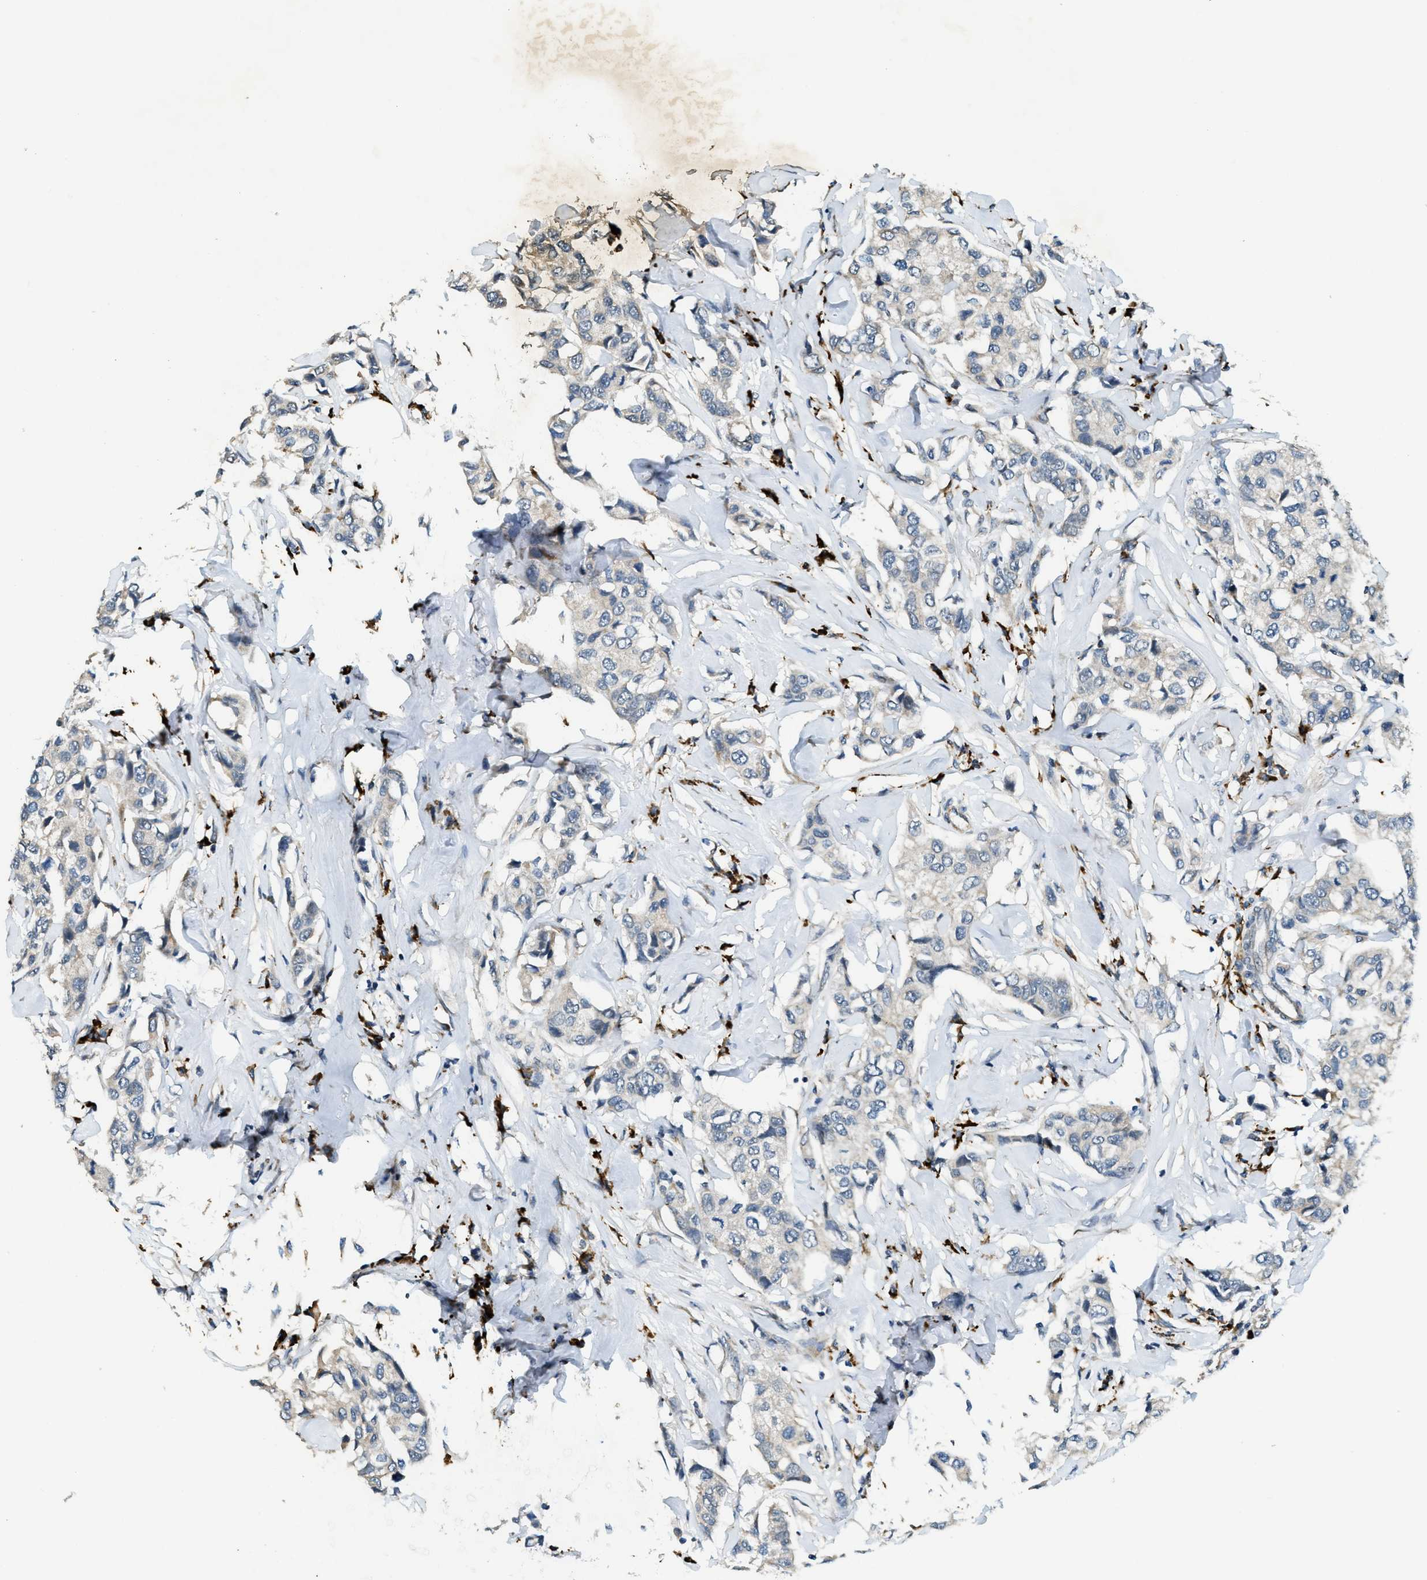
{"staining": {"intensity": "negative", "quantity": "none", "location": "none"}, "tissue": "breast cancer", "cell_type": "Tumor cells", "image_type": "cancer", "snomed": [{"axis": "morphology", "description": "Duct carcinoma"}, {"axis": "topography", "description": "Breast"}], "caption": "The histopathology image demonstrates no staining of tumor cells in intraductal carcinoma (breast).", "gene": "HERC2", "patient": {"sex": "female", "age": 80}}